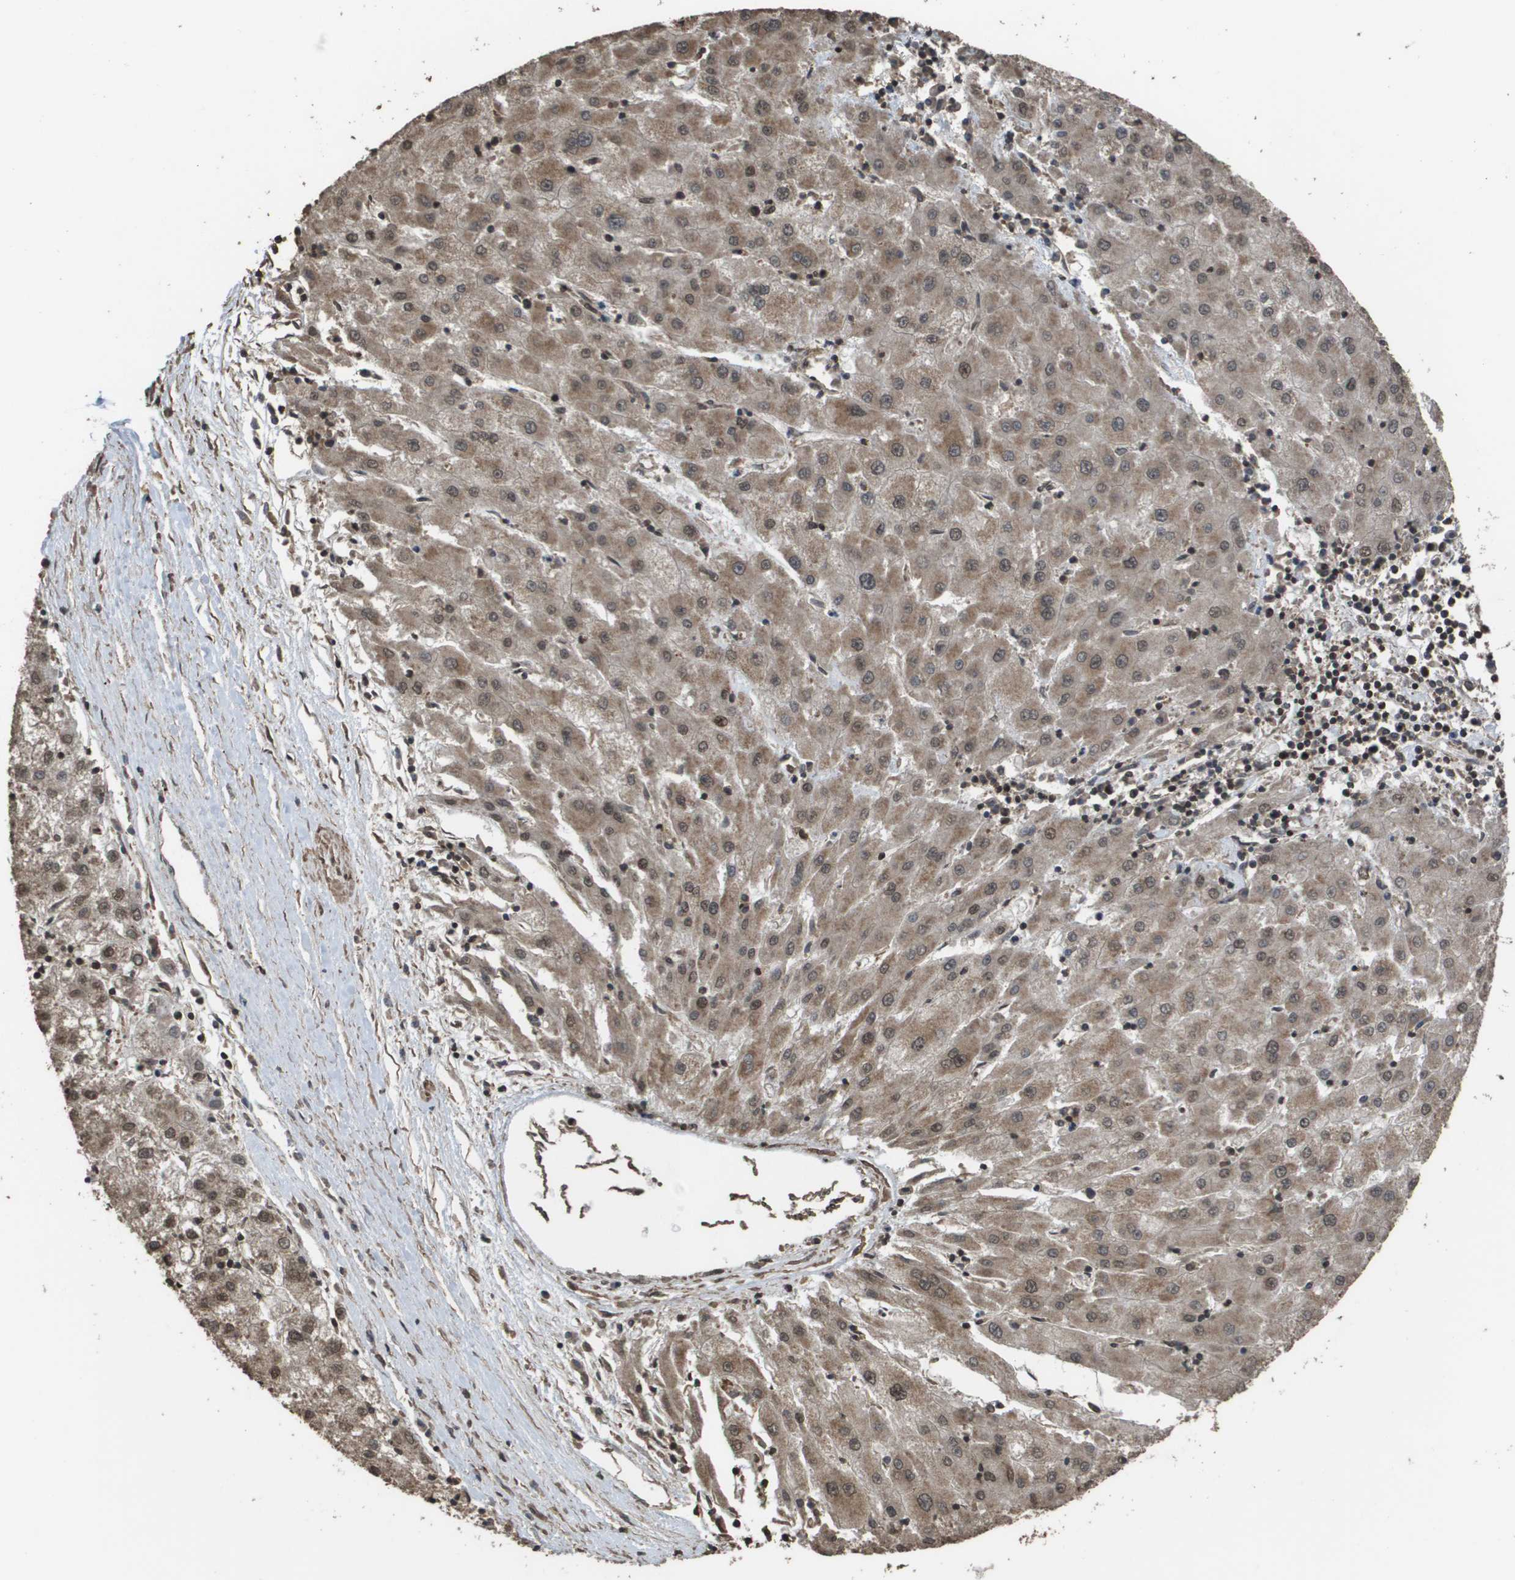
{"staining": {"intensity": "moderate", "quantity": ">75%", "location": "cytoplasmic/membranous,nuclear"}, "tissue": "liver cancer", "cell_type": "Tumor cells", "image_type": "cancer", "snomed": [{"axis": "morphology", "description": "Carcinoma, Hepatocellular, NOS"}, {"axis": "topography", "description": "Liver"}], "caption": "Immunohistochemical staining of liver cancer (hepatocellular carcinoma) reveals medium levels of moderate cytoplasmic/membranous and nuclear protein positivity in approximately >75% of tumor cells.", "gene": "AXIN2", "patient": {"sex": "male", "age": 72}}